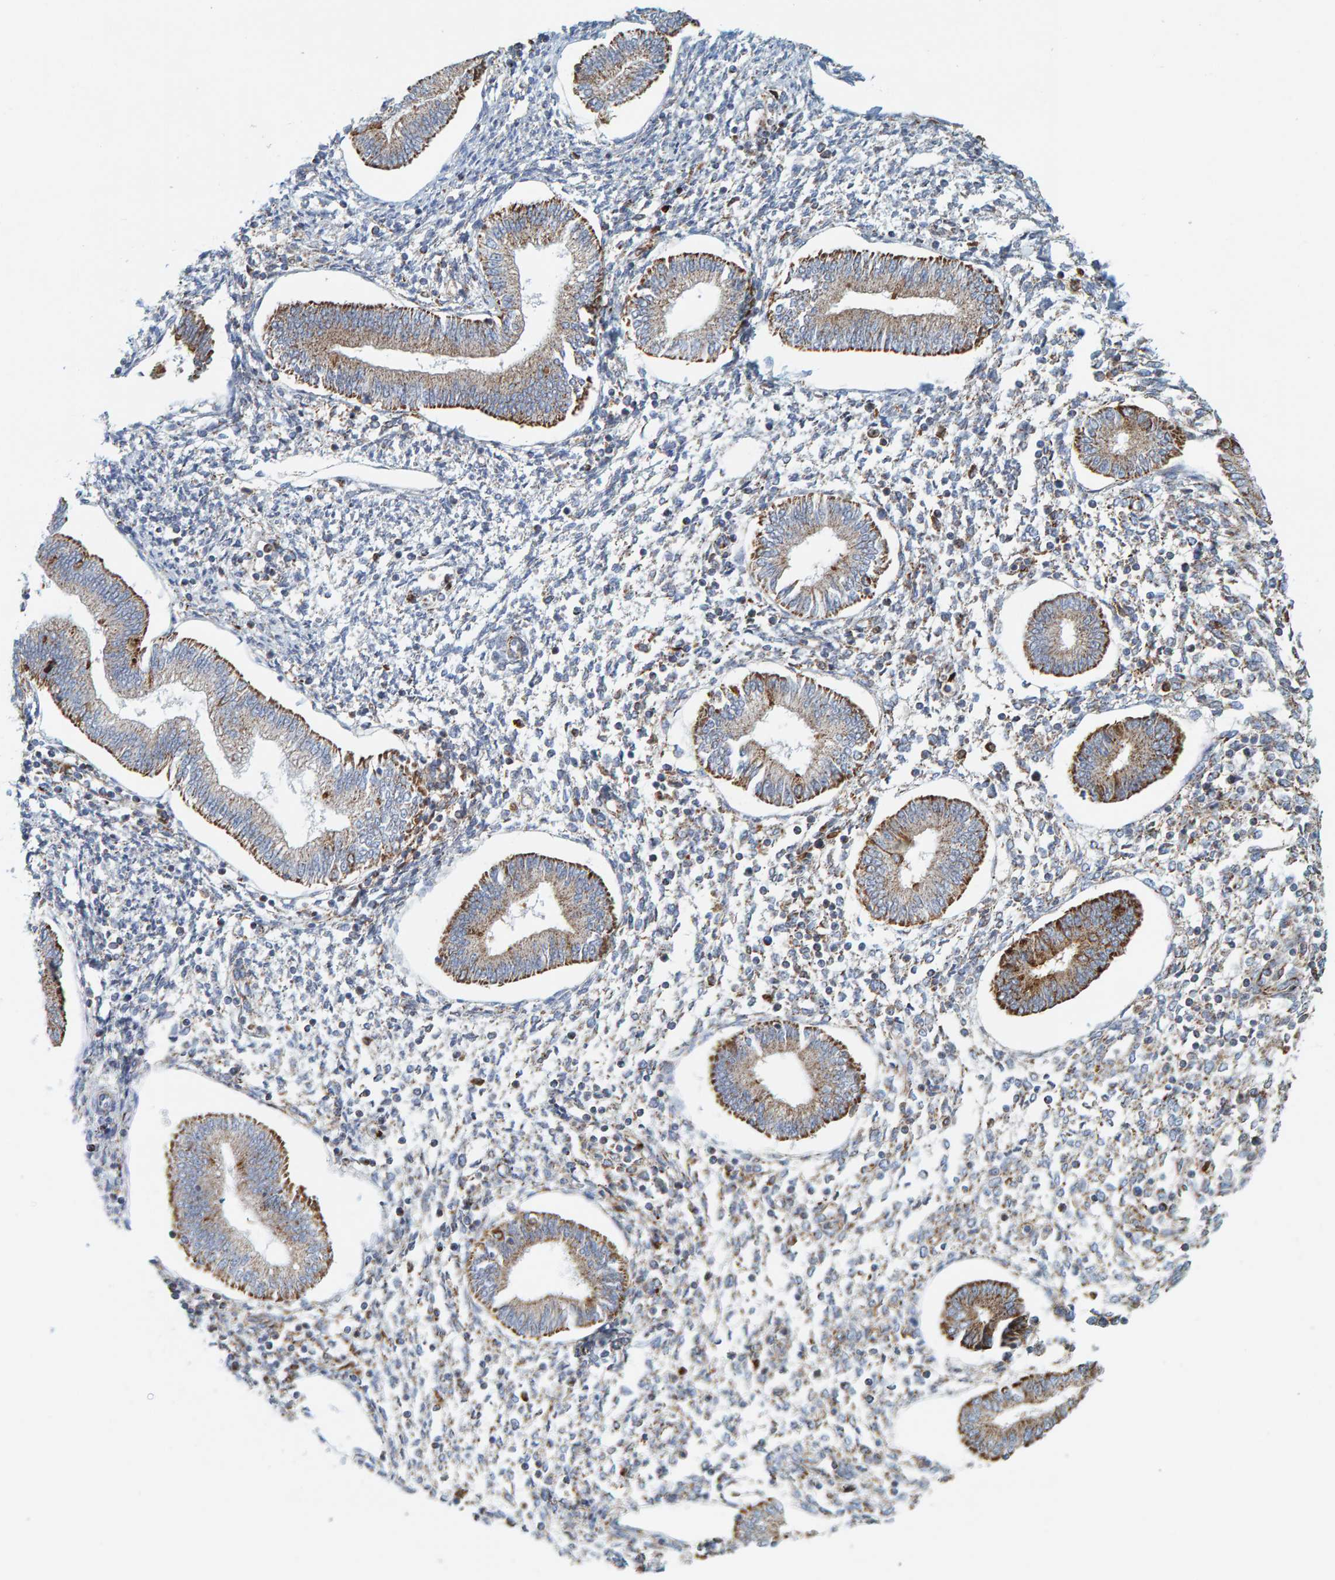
{"staining": {"intensity": "weak", "quantity": "25%-75%", "location": "cytoplasmic/membranous"}, "tissue": "endometrium", "cell_type": "Cells in endometrial stroma", "image_type": "normal", "snomed": [{"axis": "morphology", "description": "Normal tissue, NOS"}, {"axis": "topography", "description": "Endometrium"}], "caption": "Protein analysis of benign endometrium demonstrates weak cytoplasmic/membranous positivity in about 25%-75% of cells in endometrial stroma. (DAB IHC, brown staining for protein, blue staining for nuclei).", "gene": "B9D1", "patient": {"sex": "female", "age": 50}}